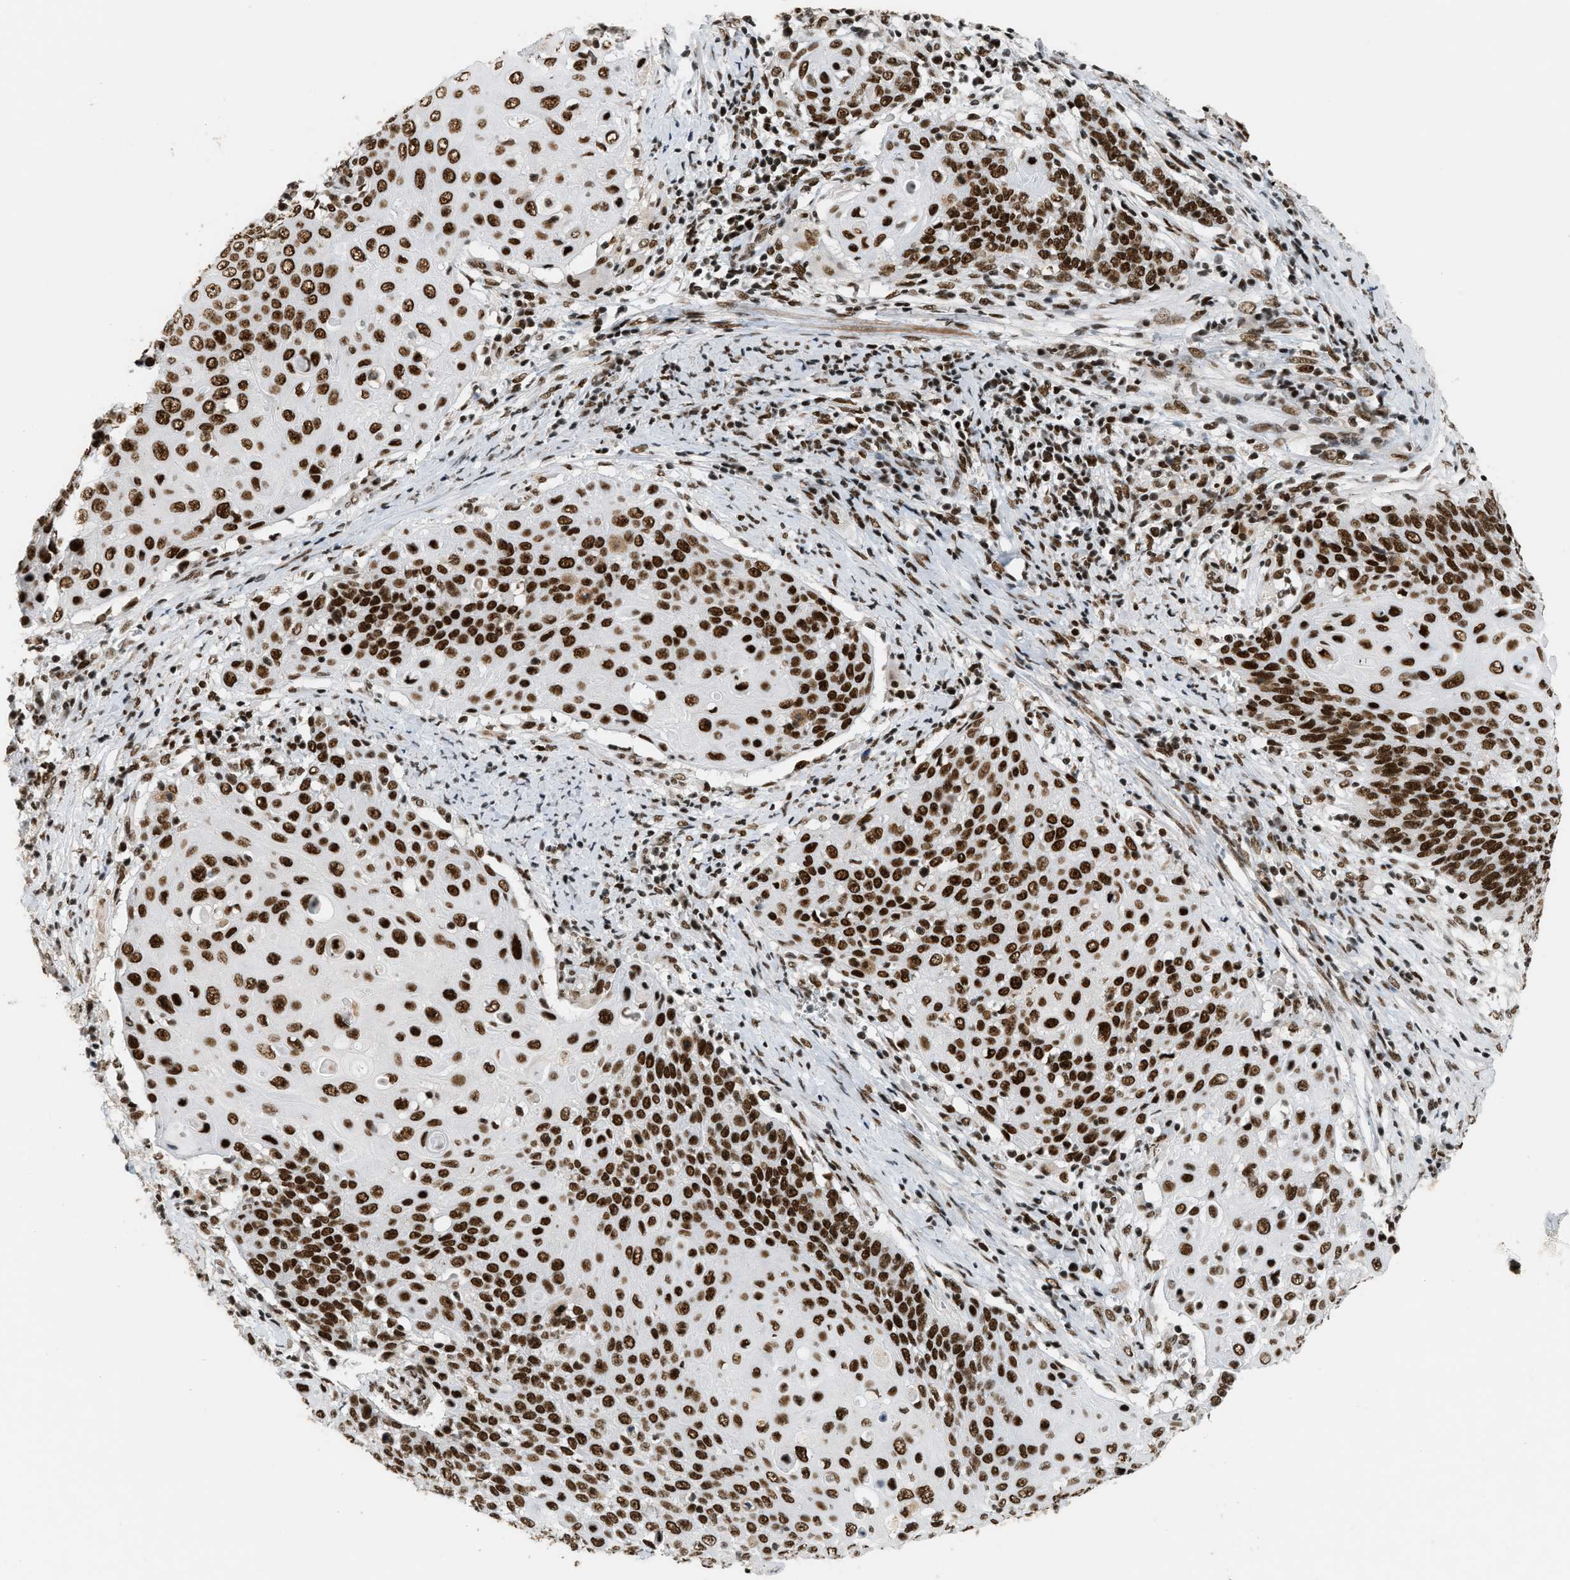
{"staining": {"intensity": "strong", "quantity": ">75%", "location": "nuclear"}, "tissue": "cervical cancer", "cell_type": "Tumor cells", "image_type": "cancer", "snomed": [{"axis": "morphology", "description": "Squamous cell carcinoma, NOS"}, {"axis": "topography", "description": "Cervix"}], "caption": "The histopathology image reveals staining of cervical cancer, revealing strong nuclear protein staining (brown color) within tumor cells.", "gene": "SMARCB1", "patient": {"sex": "female", "age": 39}}